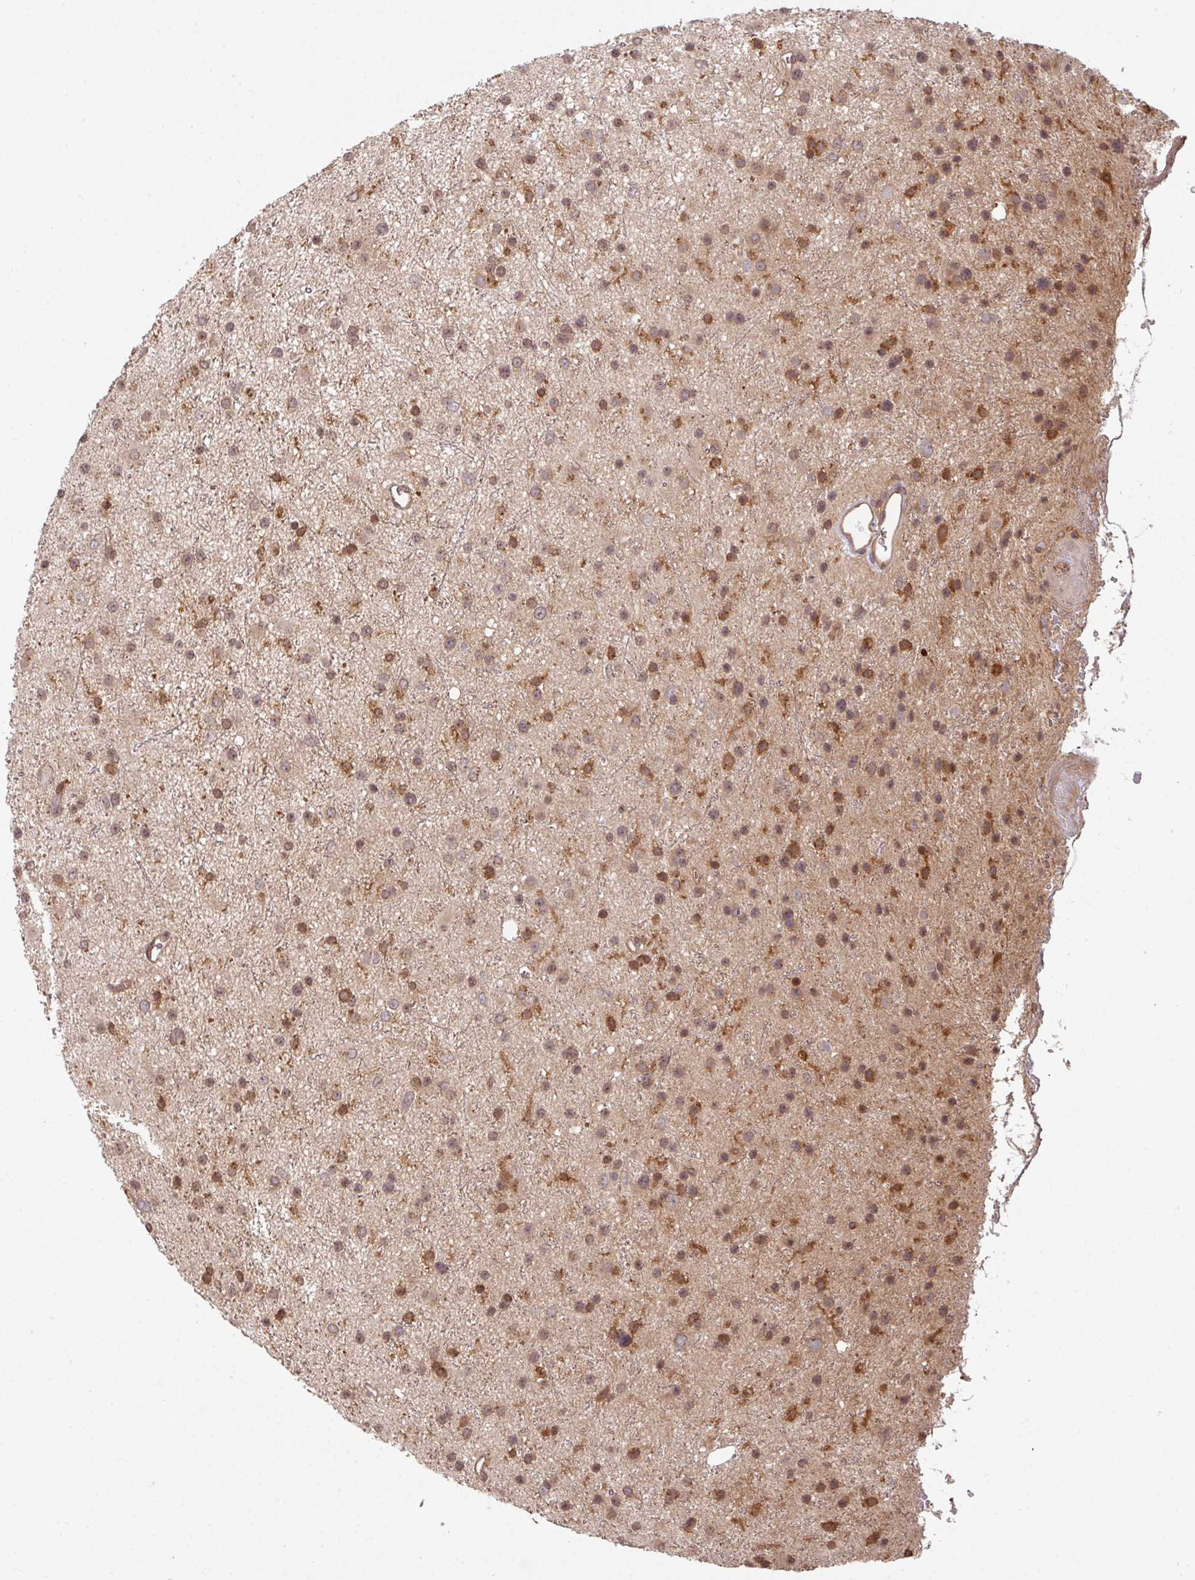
{"staining": {"intensity": "moderate", "quantity": ">75%", "location": "cytoplasmic/membranous"}, "tissue": "glioma", "cell_type": "Tumor cells", "image_type": "cancer", "snomed": [{"axis": "morphology", "description": "Glioma, malignant, Low grade"}, {"axis": "topography", "description": "Cerebral cortex"}], "caption": "Human malignant glioma (low-grade) stained with a brown dye shows moderate cytoplasmic/membranous positive positivity in approximately >75% of tumor cells.", "gene": "CYFIP2", "patient": {"sex": "female", "age": 39}}